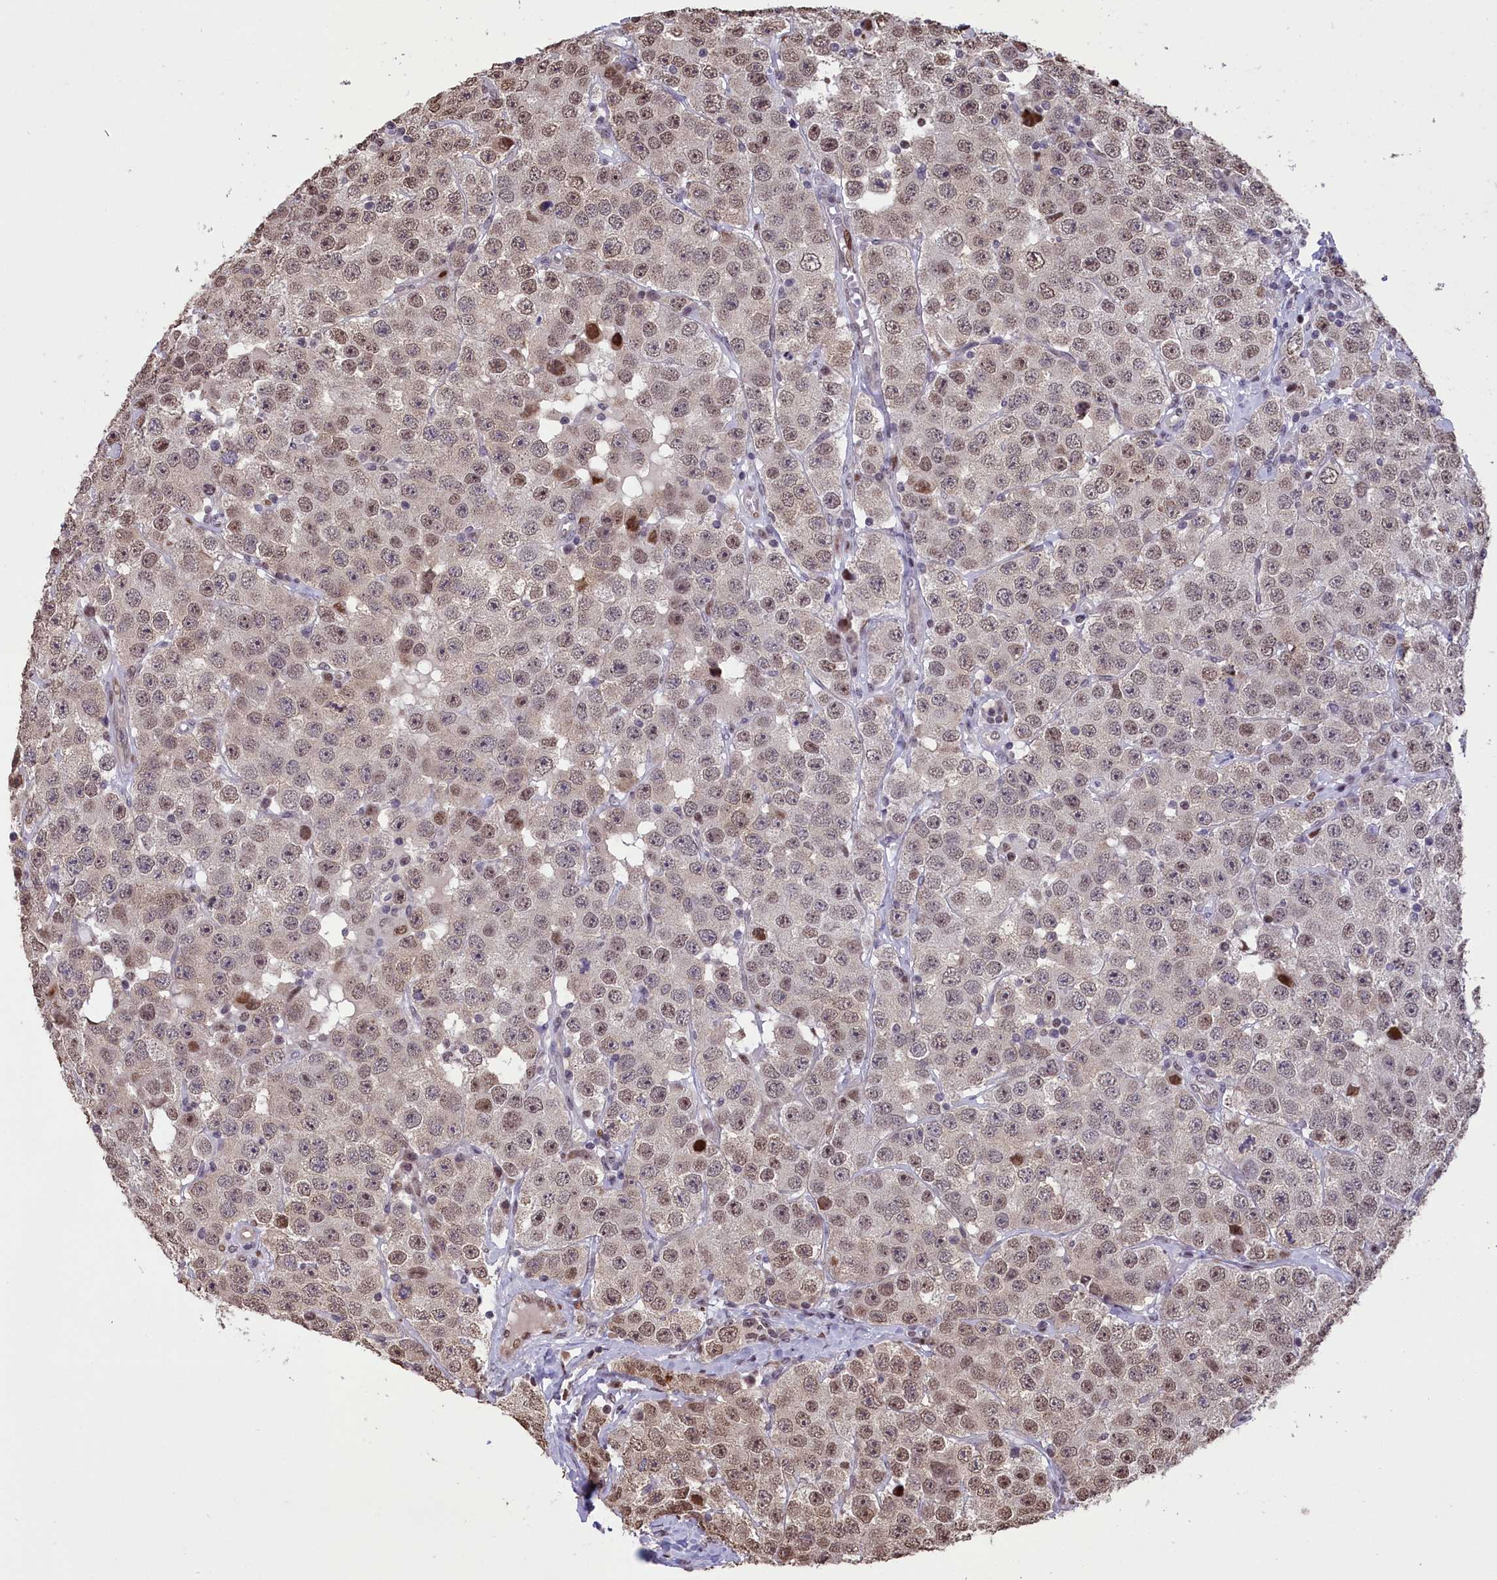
{"staining": {"intensity": "moderate", "quantity": "25%-75%", "location": "nuclear"}, "tissue": "testis cancer", "cell_type": "Tumor cells", "image_type": "cancer", "snomed": [{"axis": "morphology", "description": "Seminoma, NOS"}, {"axis": "topography", "description": "Testis"}], "caption": "Approximately 25%-75% of tumor cells in seminoma (testis) show moderate nuclear protein expression as visualized by brown immunohistochemical staining.", "gene": "RELB", "patient": {"sex": "male", "age": 28}}